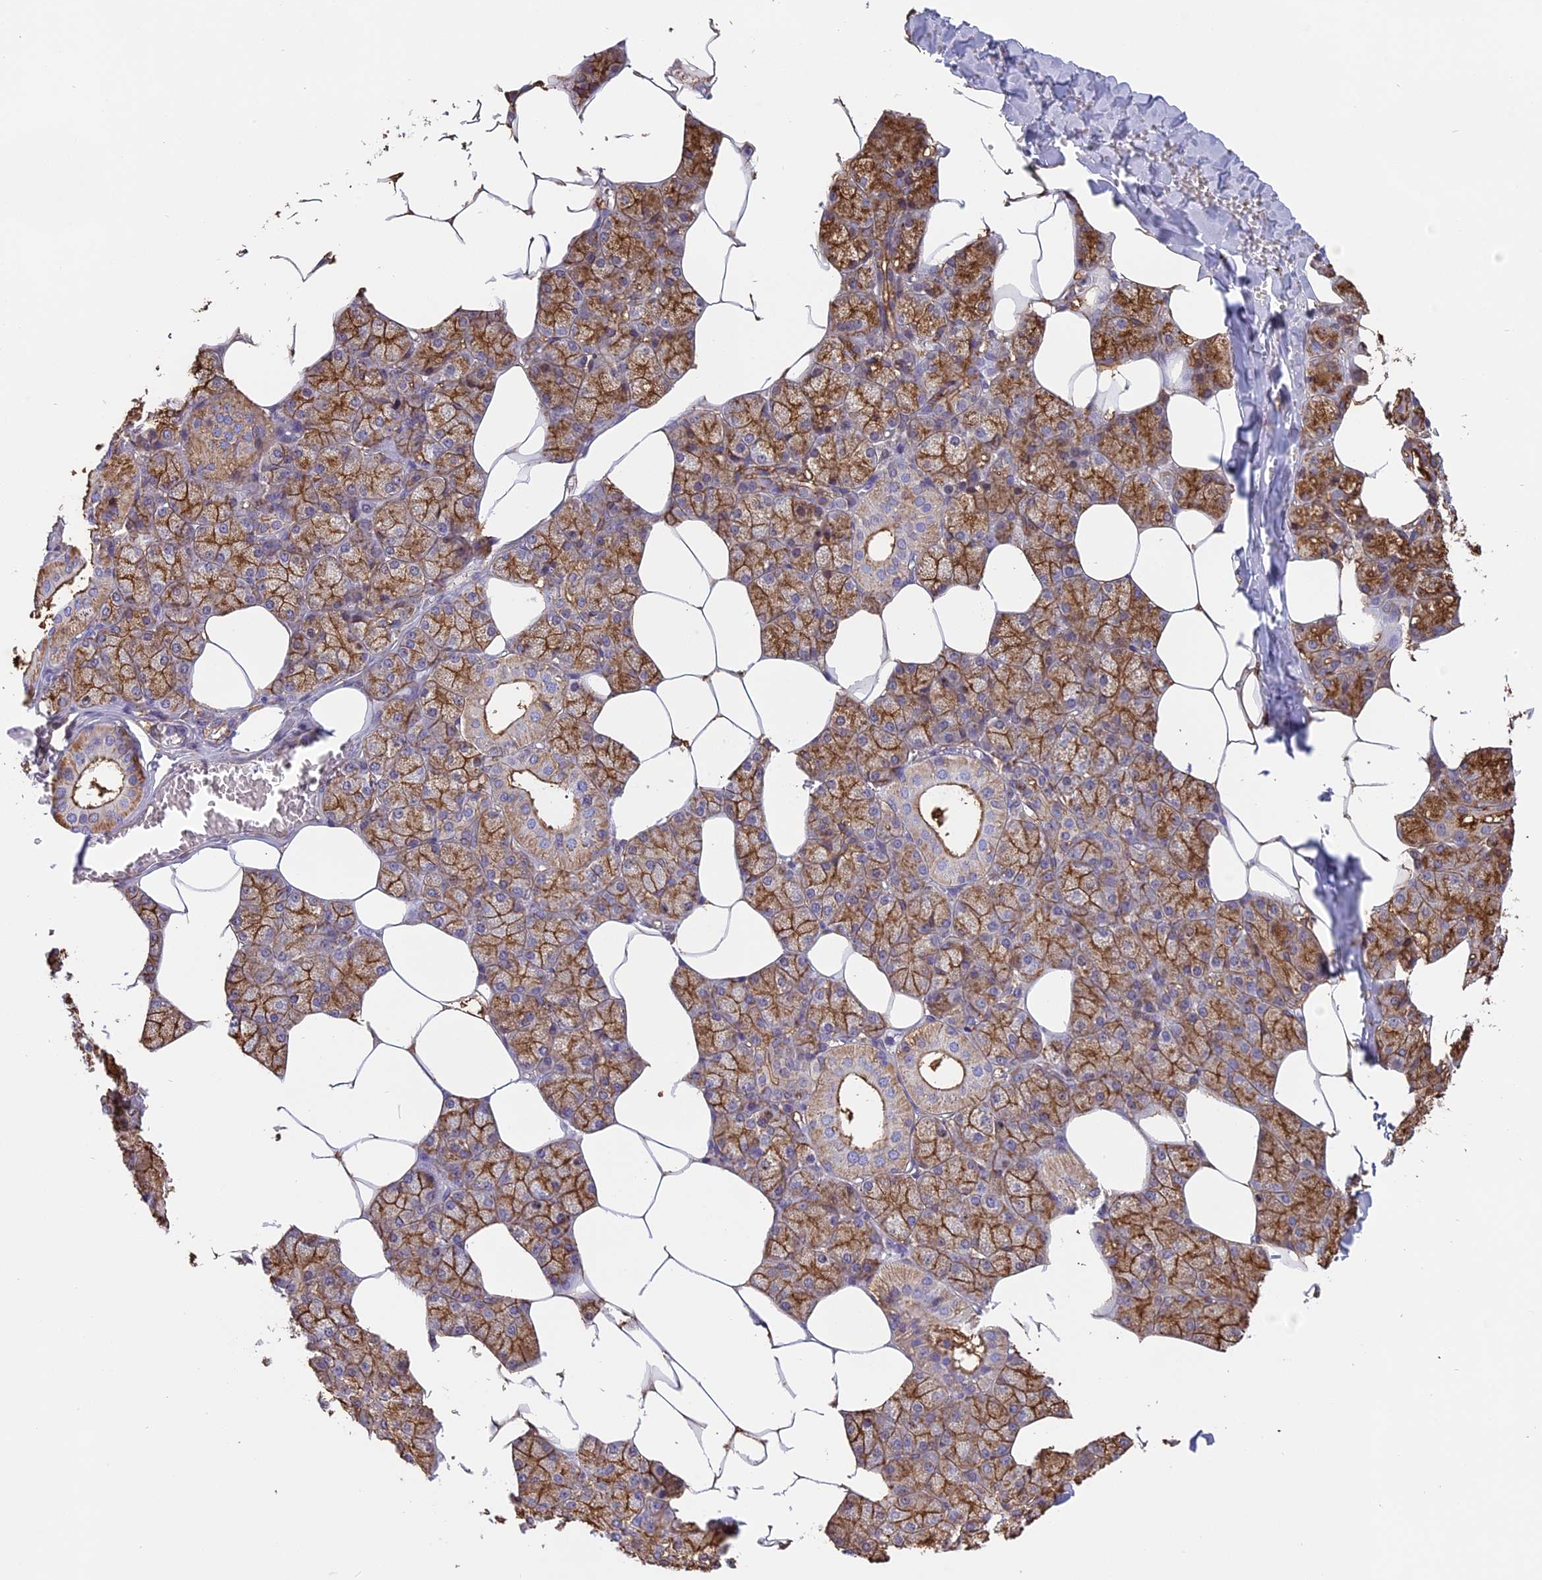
{"staining": {"intensity": "moderate", "quantity": ">75%", "location": "cytoplasmic/membranous"}, "tissue": "salivary gland", "cell_type": "Glandular cells", "image_type": "normal", "snomed": [{"axis": "morphology", "description": "Normal tissue, NOS"}, {"axis": "topography", "description": "Salivary gland"}], "caption": "Protein staining of normal salivary gland reveals moderate cytoplasmic/membranous positivity in approximately >75% of glandular cells. (DAB (3,3'-diaminobenzidine) IHC with brightfield microscopy, high magnification).", "gene": "TMEM255B", "patient": {"sex": "male", "age": 62}}